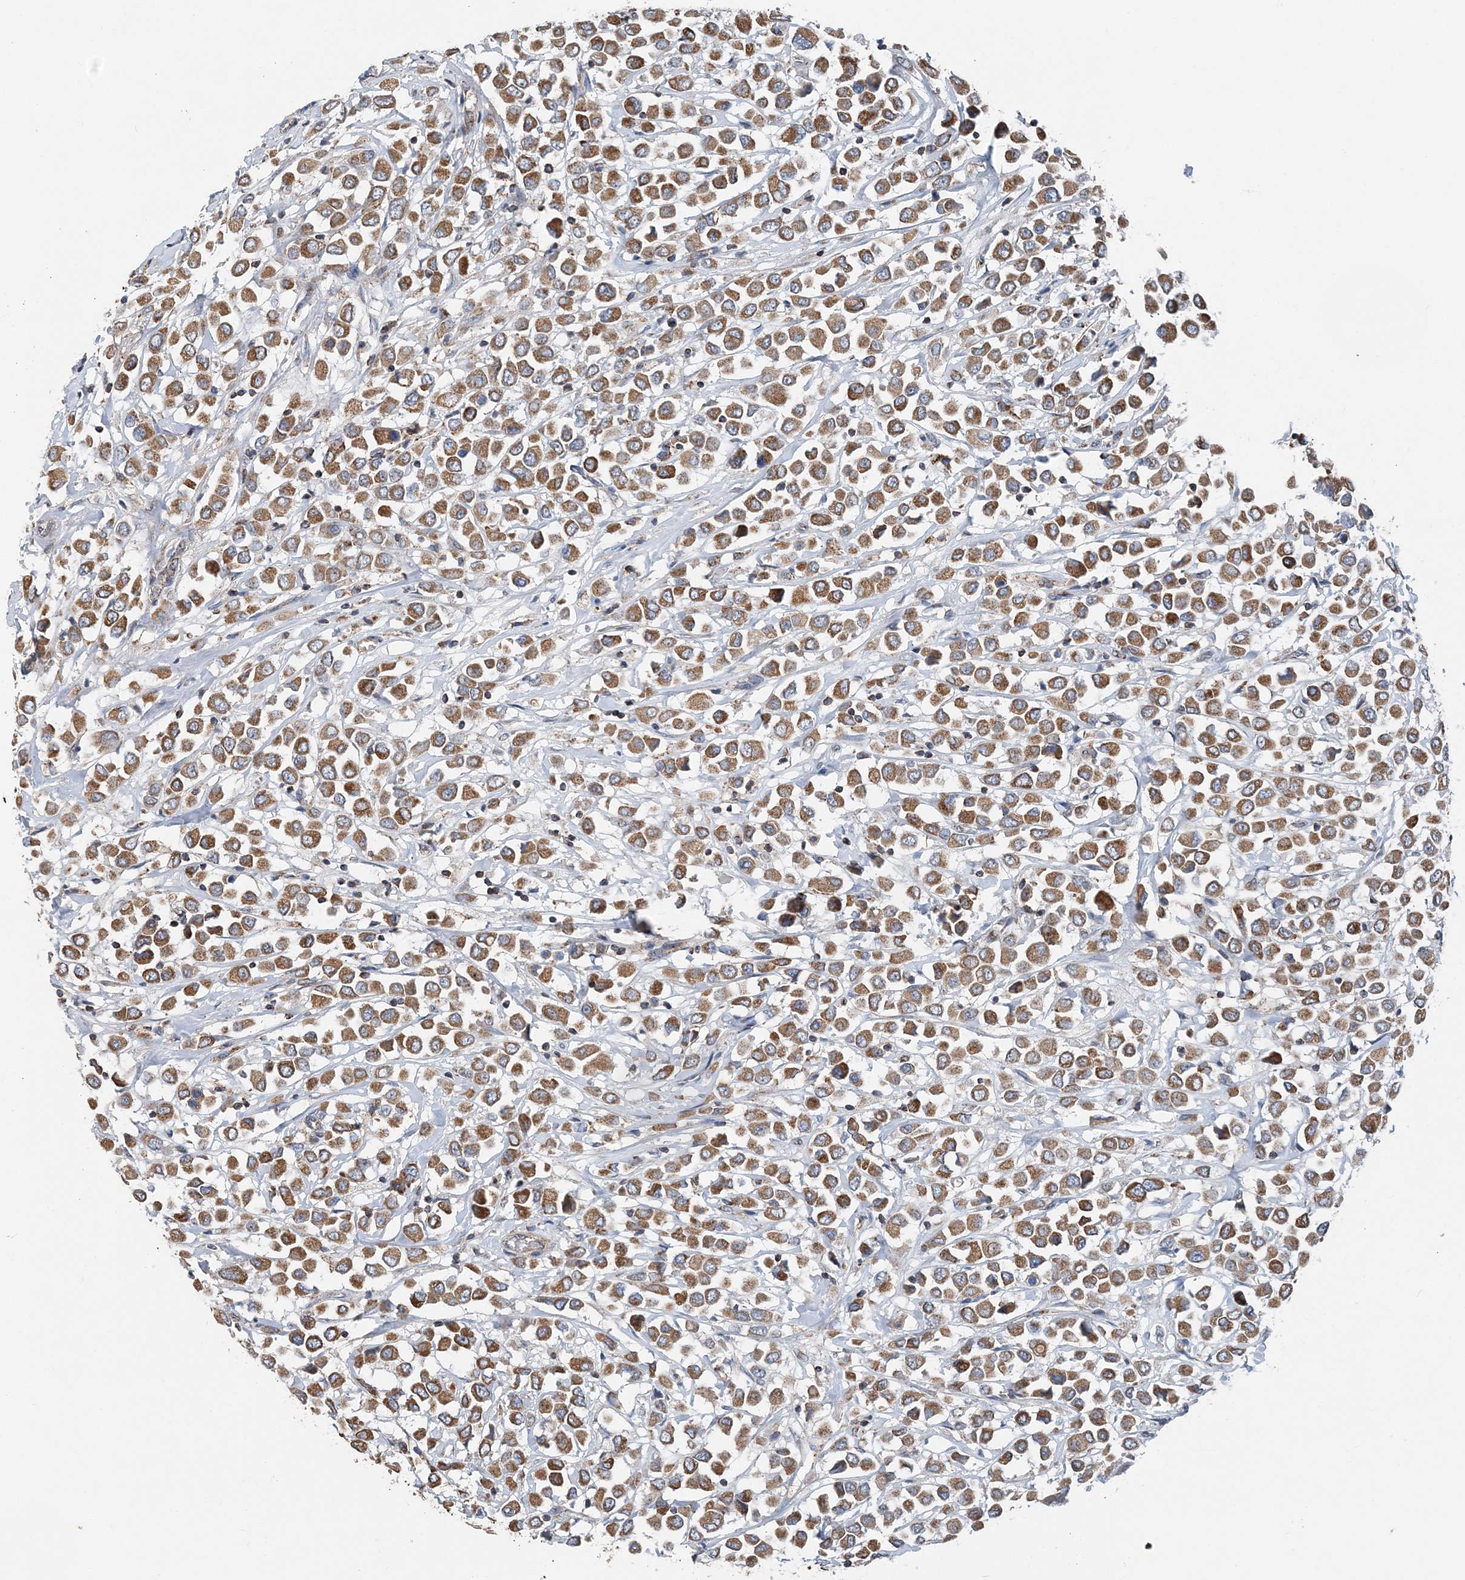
{"staining": {"intensity": "moderate", "quantity": ">75%", "location": "cytoplasmic/membranous"}, "tissue": "breast cancer", "cell_type": "Tumor cells", "image_type": "cancer", "snomed": [{"axis": "morphology", "description": "Duct carcinoma"}, {"axis": "topography", "description": "Breast"}], "caption": "A micrograph showing moderate cytoplasmic/membranous positivity in about >75% of tumor cells in intraductal carcinoma (breast), as visualized by brown immunohistochemical staining.", "gene": "SPRY2", "patient": {"sex": "female", "age": 61}}